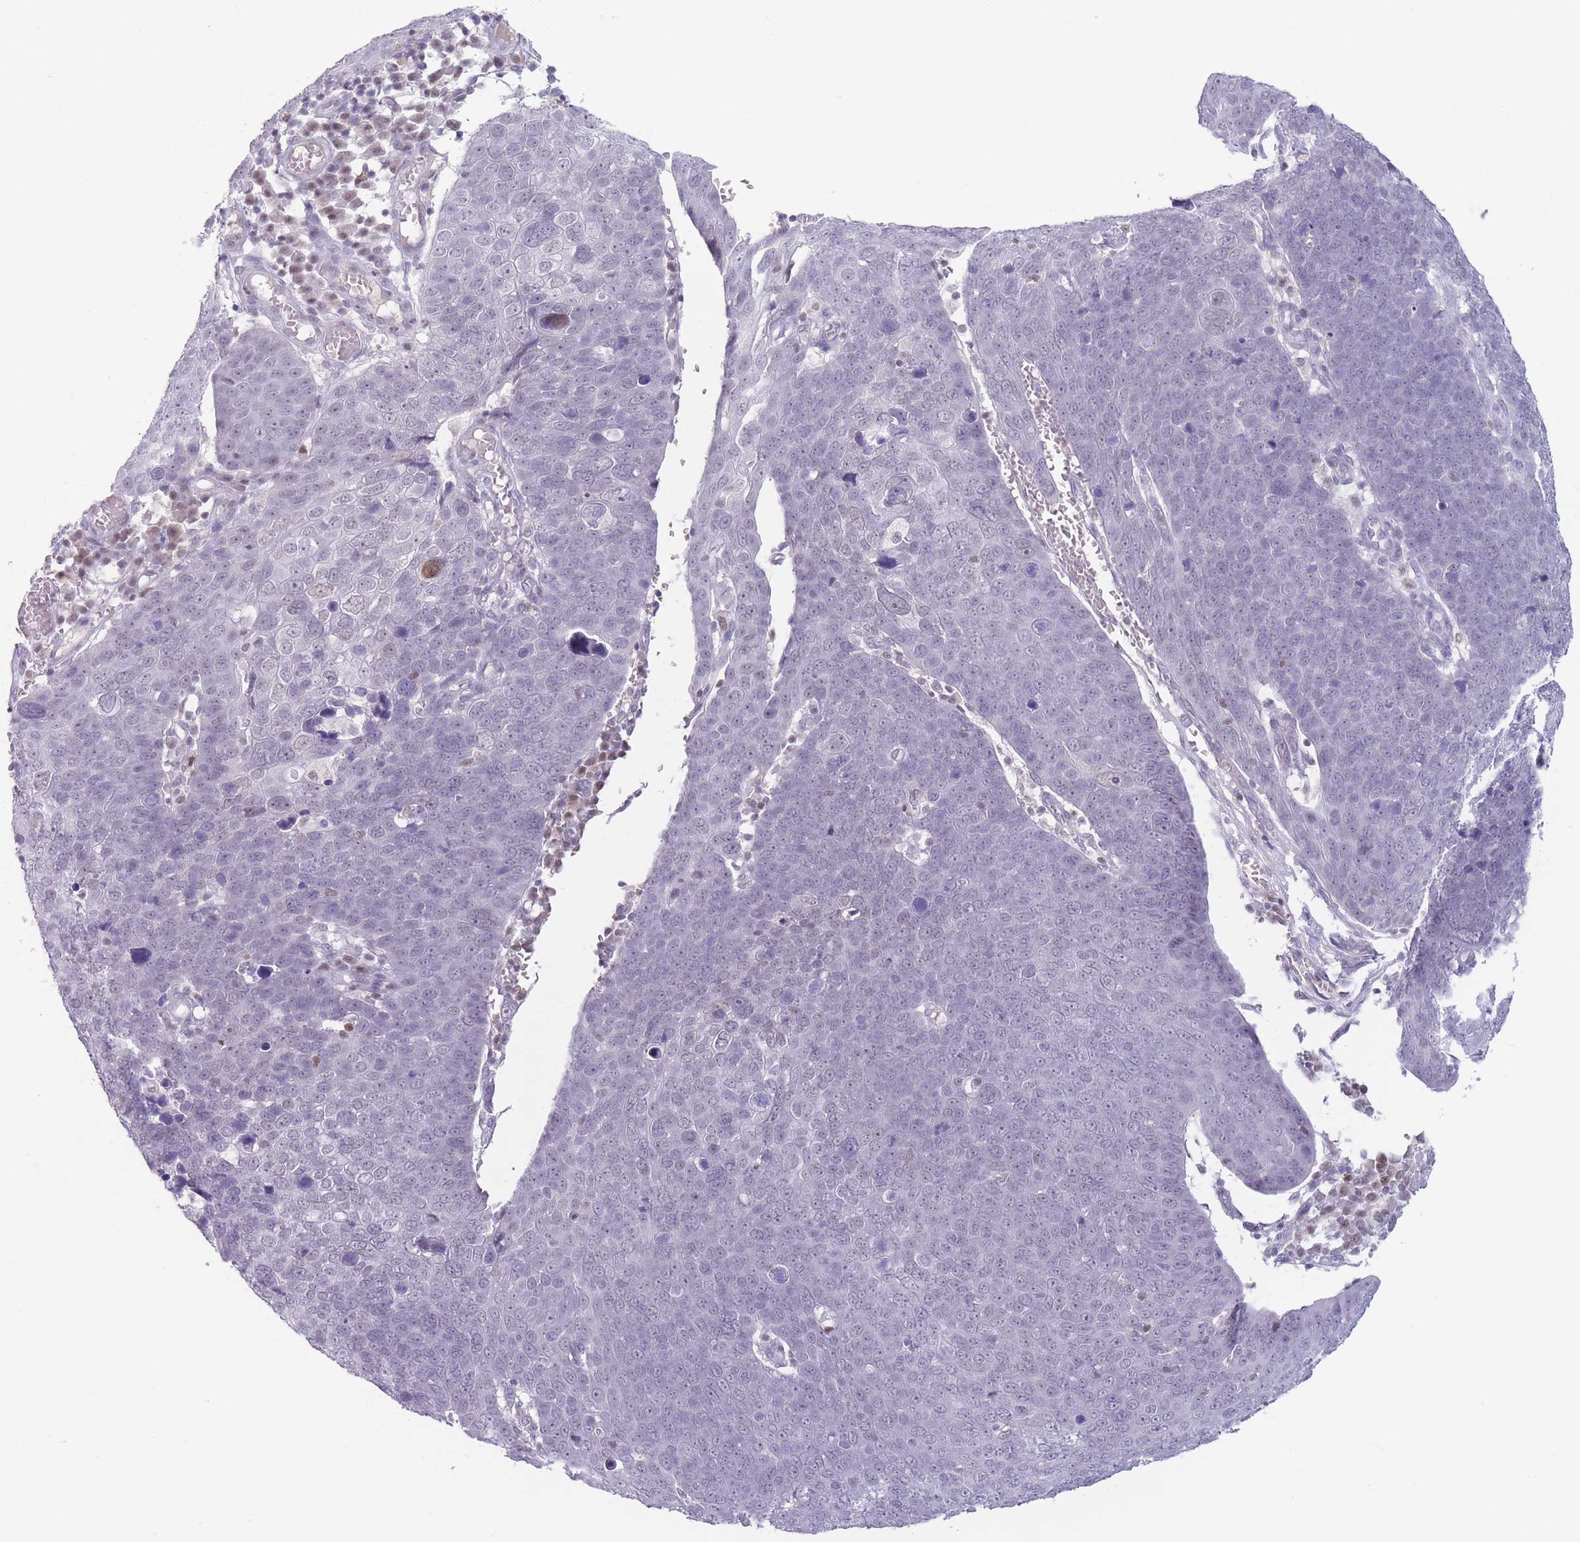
{"staining": {"intensity": "negative", "quantity": "none", "location": "none"}, "tissue": "skin cancer", "cell_type": "Tumor cells", "image_type": "cancer", "snomed": [{"axis": "morphology", "description": "Squamous cell carcinoma, NOS"}, {"axis": "topography", "description": "Skin"}], "caption": "Immunohistochemistry micrograph of neoplastic tissue: human skin cancer (squamous cell carcinoma) stained with DAB exhibits no significant protein staining in tumor cells.", "gene": "ARID3B", "patient": {"sex": "male", "age": 71}}